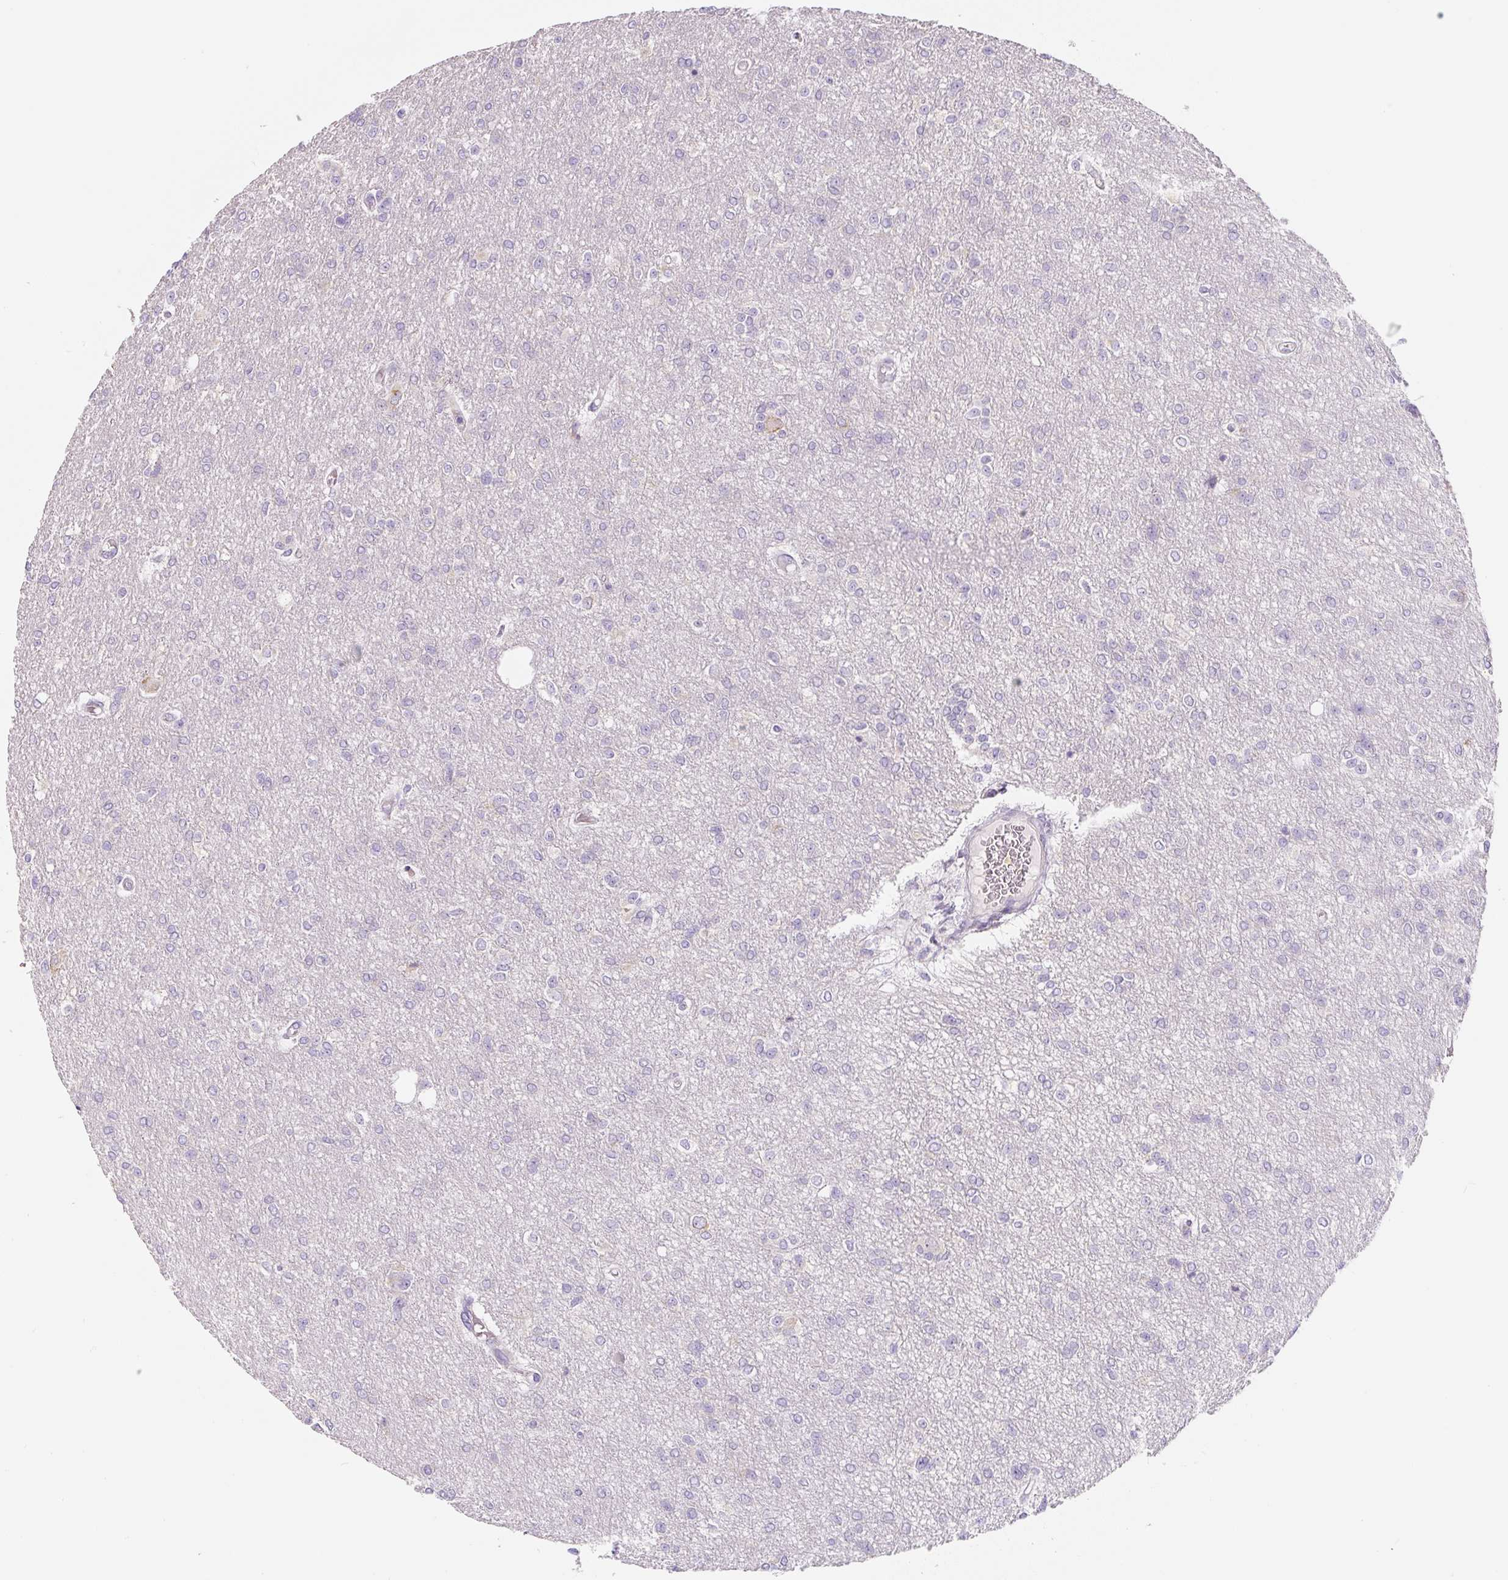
{"staining": {"intensity": "negative", "quantity": "none", "location": "none"}, "tissue": "glioma", "cell_type": "Tumor cells", "image_type": "cancer", "snomed": [{"axis": "morphology", "description": "Glioma, malignant, Low grade"}, {"axis": "topography", "description": "Brain"}], "caption": "This is a image of immunohistochemistry (IHC) staining of glioma, which shows no staining in tumor cells.", "gene": "PWWP3B", "patient": {"sex": "male", "age": 26}}